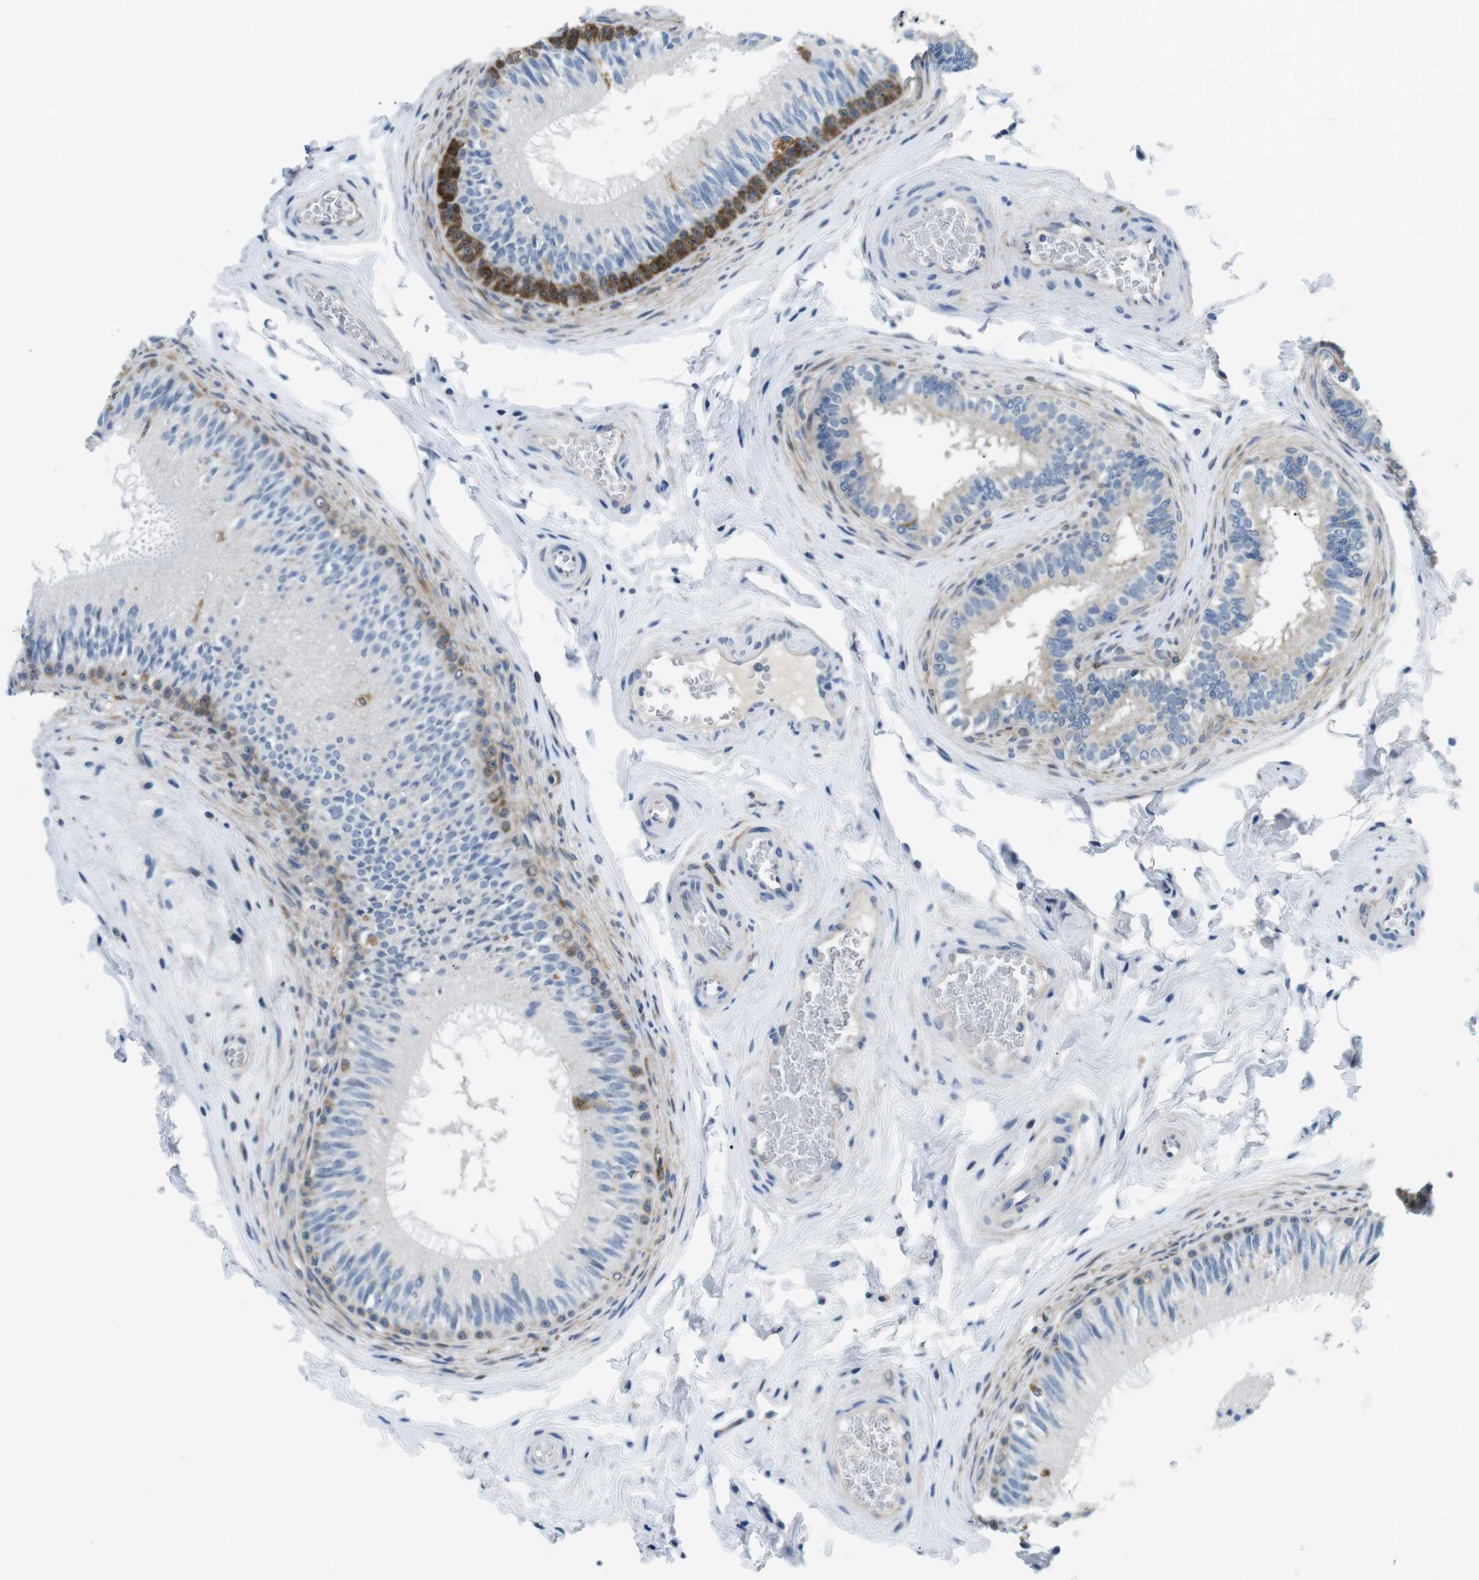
{"staining": {"intensity": "moderate", "quantity": "<25%", "location": "cytoplasmic/membranous"}, "tissue": "epididymis", "cell_type": "Glandular cells", "image_type": "normal", "snomed": [{"axis": "morphology", "description": "Normal tissue, NOS"}, {"axis": "topography", "description": "Testis"}, {"axis": "topography", "description": "Epididymis"}], "caption": "The histopathology image displays immunohistochemical staining of unremarkable epididymis. There is moderate cytoplasmic/membranous positivity is seen in approximately <25% of glandular cells. (IHC, brightfield microscopy, high magnification).", "gene": "PHLDA1", "patient": {"sex": "male", "age": 36}}